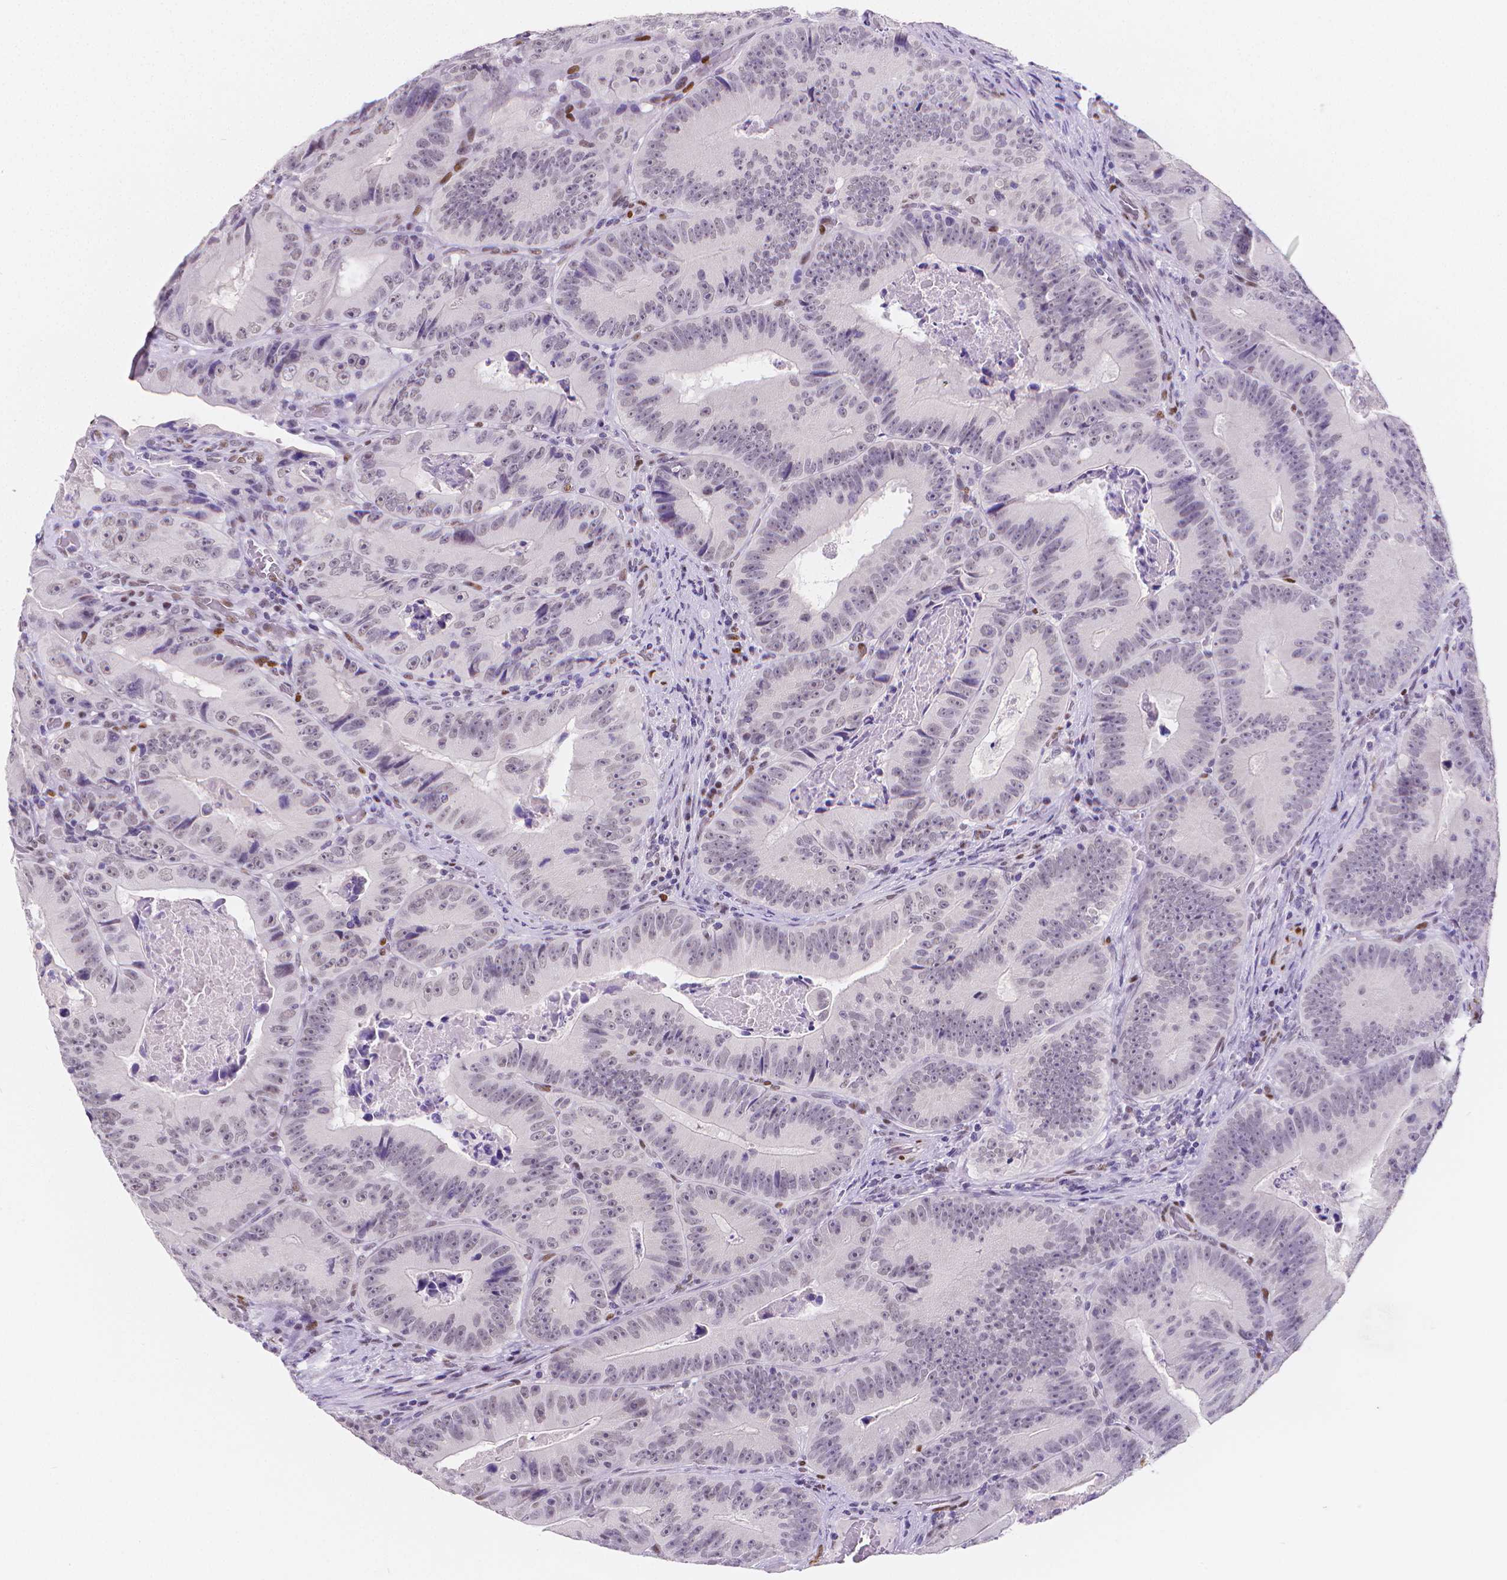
{"staining": {"intensity": "negative", "quantity": "none", "location": "none"}, "tissue": "colorectal cancer", "cell_type": "Tumor cells", "image_type": "cancer", "snomed": [{"axis": "morphology", "description": "Adenocarcinoma, NOS"}, {"axis": "topography", "description": "Colon"}], "caption": "This is an immunohistochemistry (IHC) photomicrograph of adenocarcinoma (colorectal). There is no positivity in tumor cells.", "gene": "MEF2C", "patient": {"sex": "female", "age": 86}}